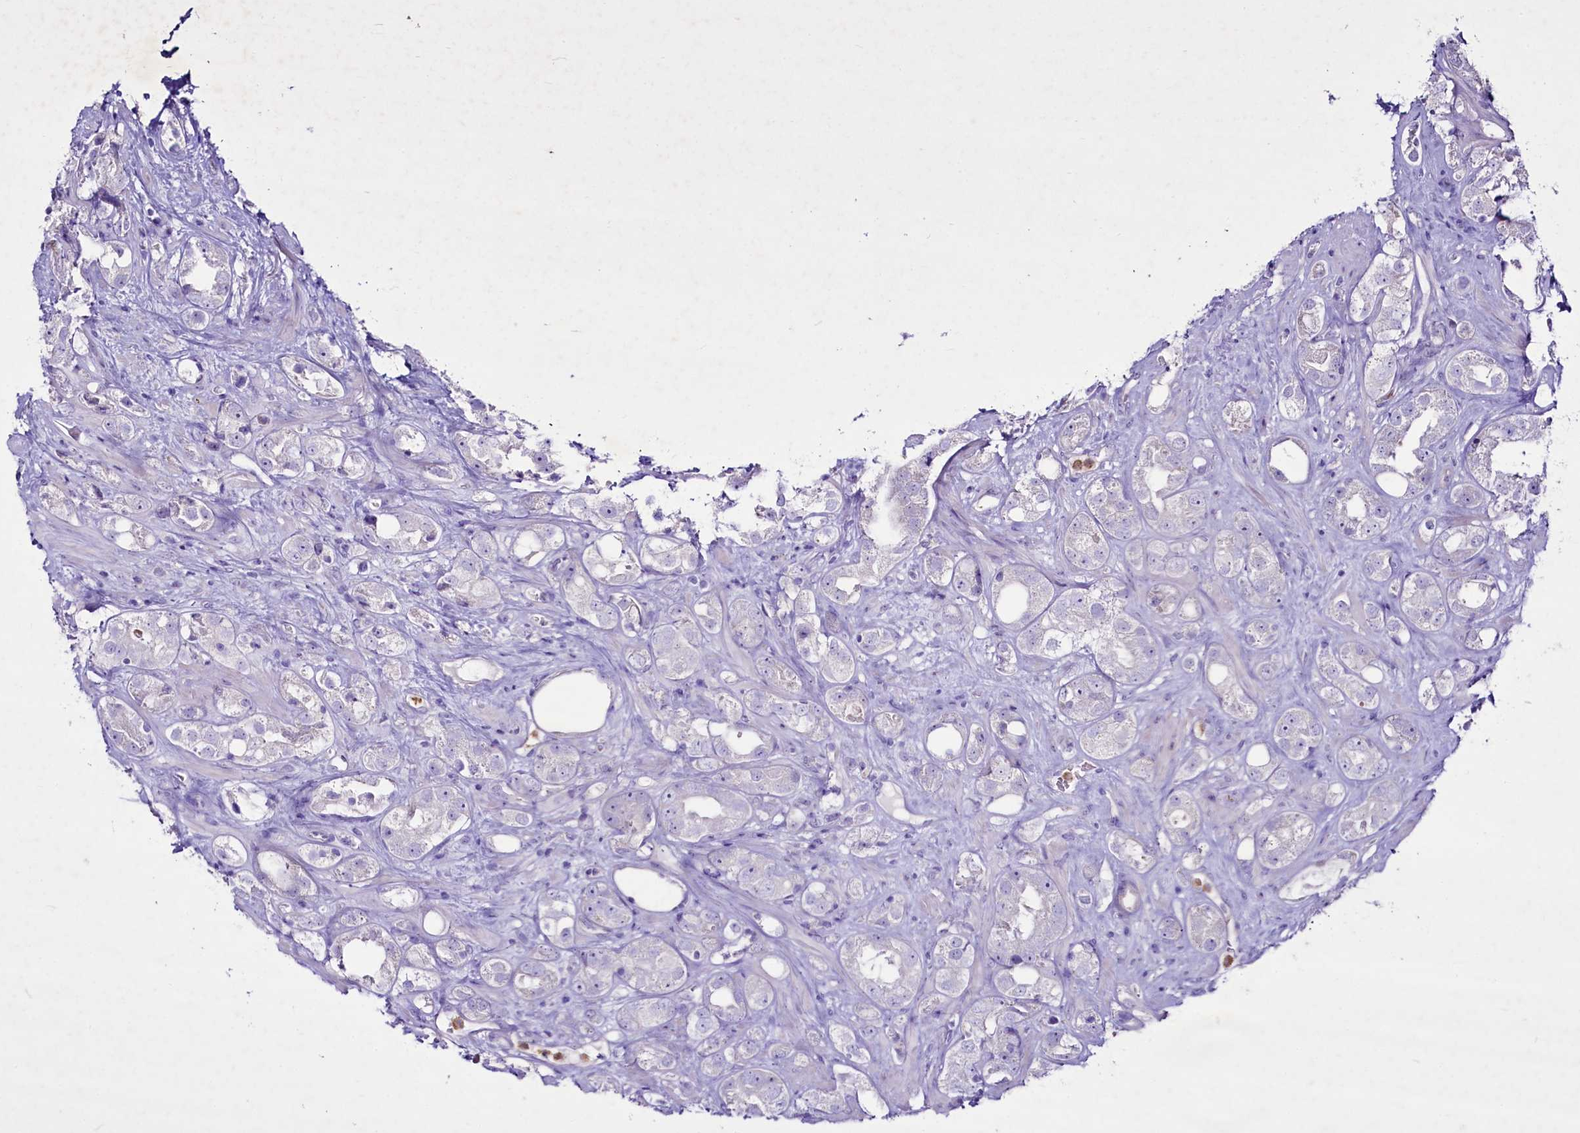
{"staining": {"intensity": "negative", "quantity": "none", "location": "none"}, "tissue": "prostate cancer", "cell_type": "Tumor cells", "image_type": "cancer", "snomed": [{"axis": "morphology", "description": "Adenocarcinoma, NOS"}, {"axis": "topography", "description": "Prostate"}], "caption": "Tumor cells are negative for protein expression in human prostate adenocarcinoma.", "gene": "FAM209B", "patient": {"sex": "male", "age": 79}}